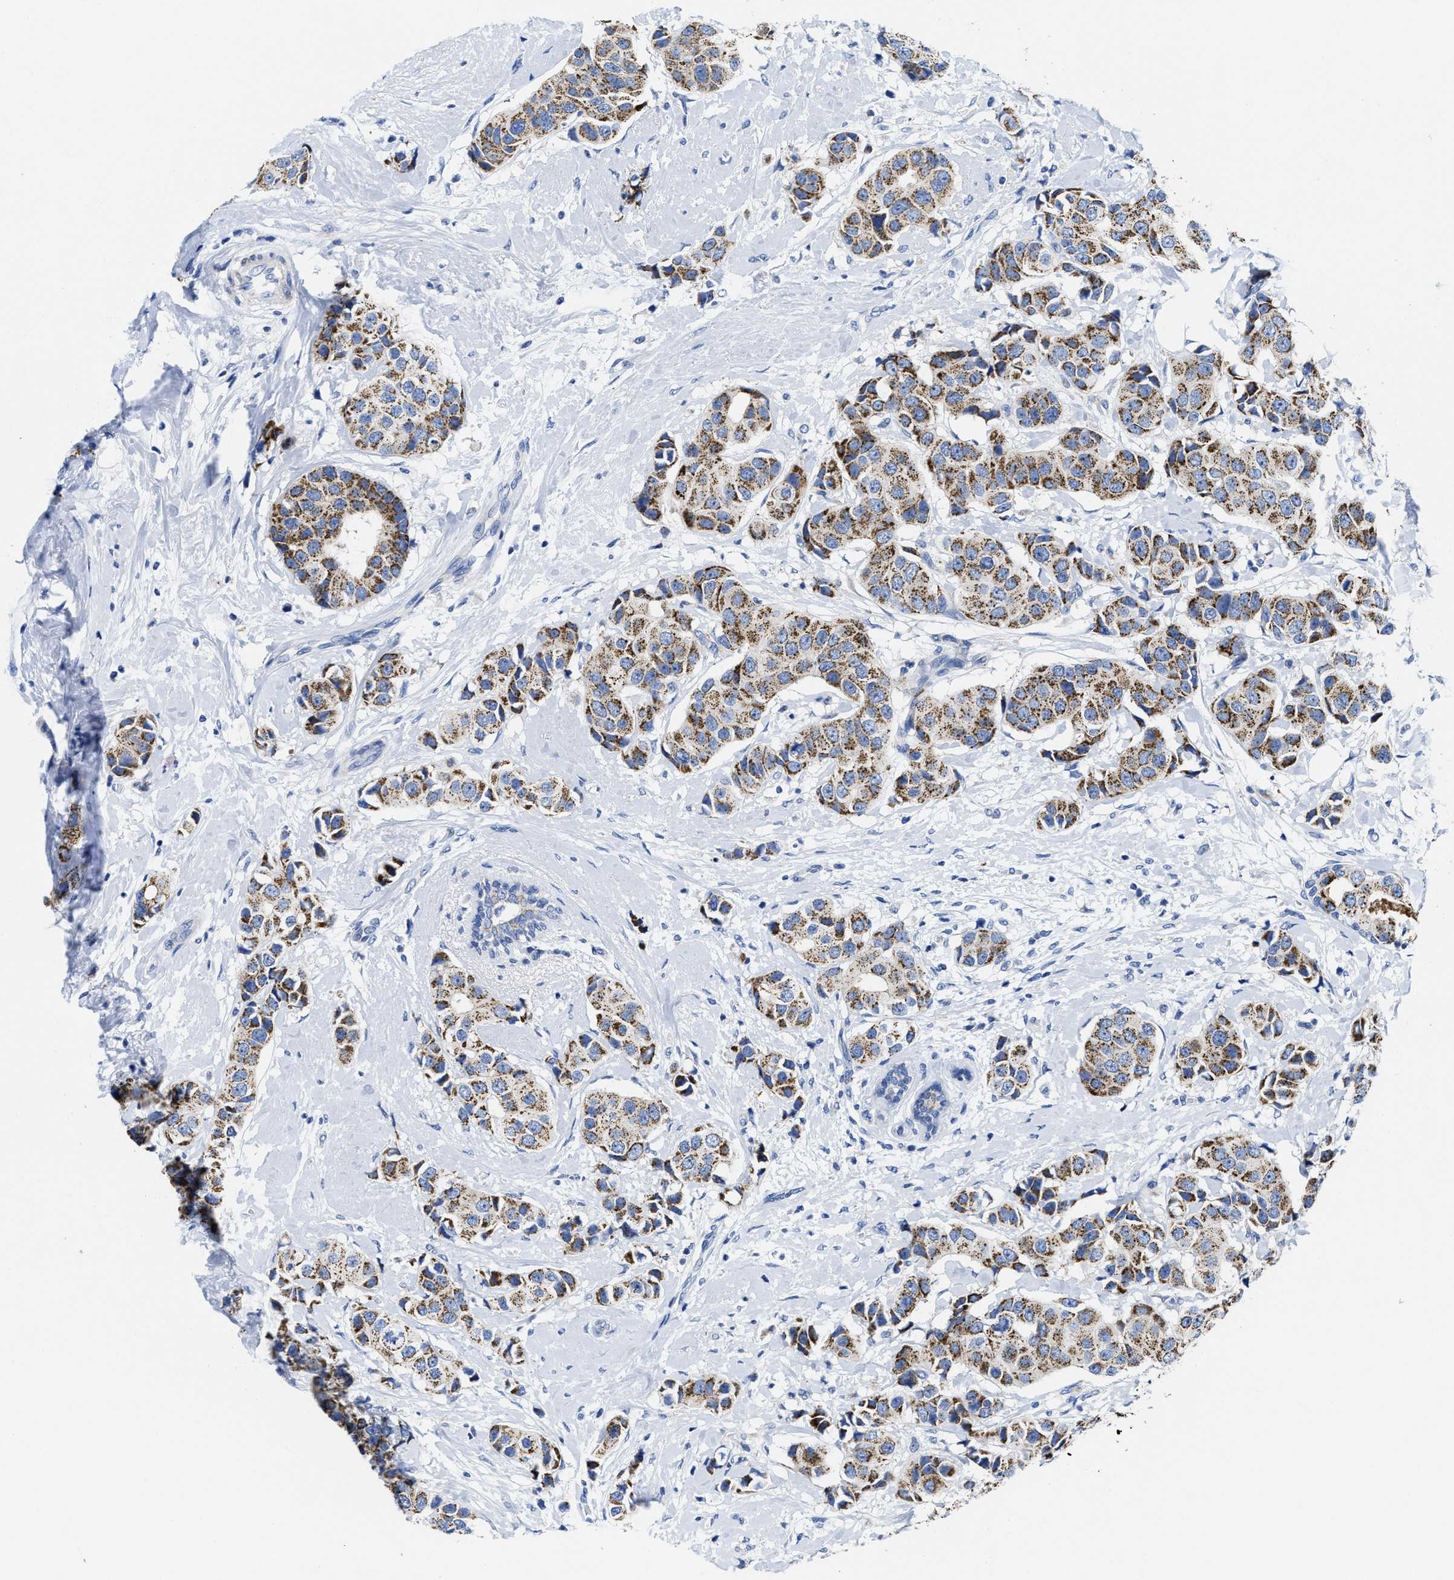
{"staining": {"intensity": "moderate", "quantity": ">75%", "location": "cytoplasmic/membranous"}, "tissue": "breast cancer", "cell_type": "Tumor cells", "image_type": "cancer", "snomed": [{"axis": "morphology", "description": "Normal tissue, NOS"}, {"axis": "morphology", "description": "Duct carcinoma"}, {"axis": "topography", "description": "Breast"}], "caption": "This photomicrograph shows IHC staining of invasive ductal carcinoma (breast), with medium moderate cytoplasmic/membranous expression in approximately >75% of tumor cells.", "gene": "TBRG4", "patient": {"sex": "female", "age": 39}}